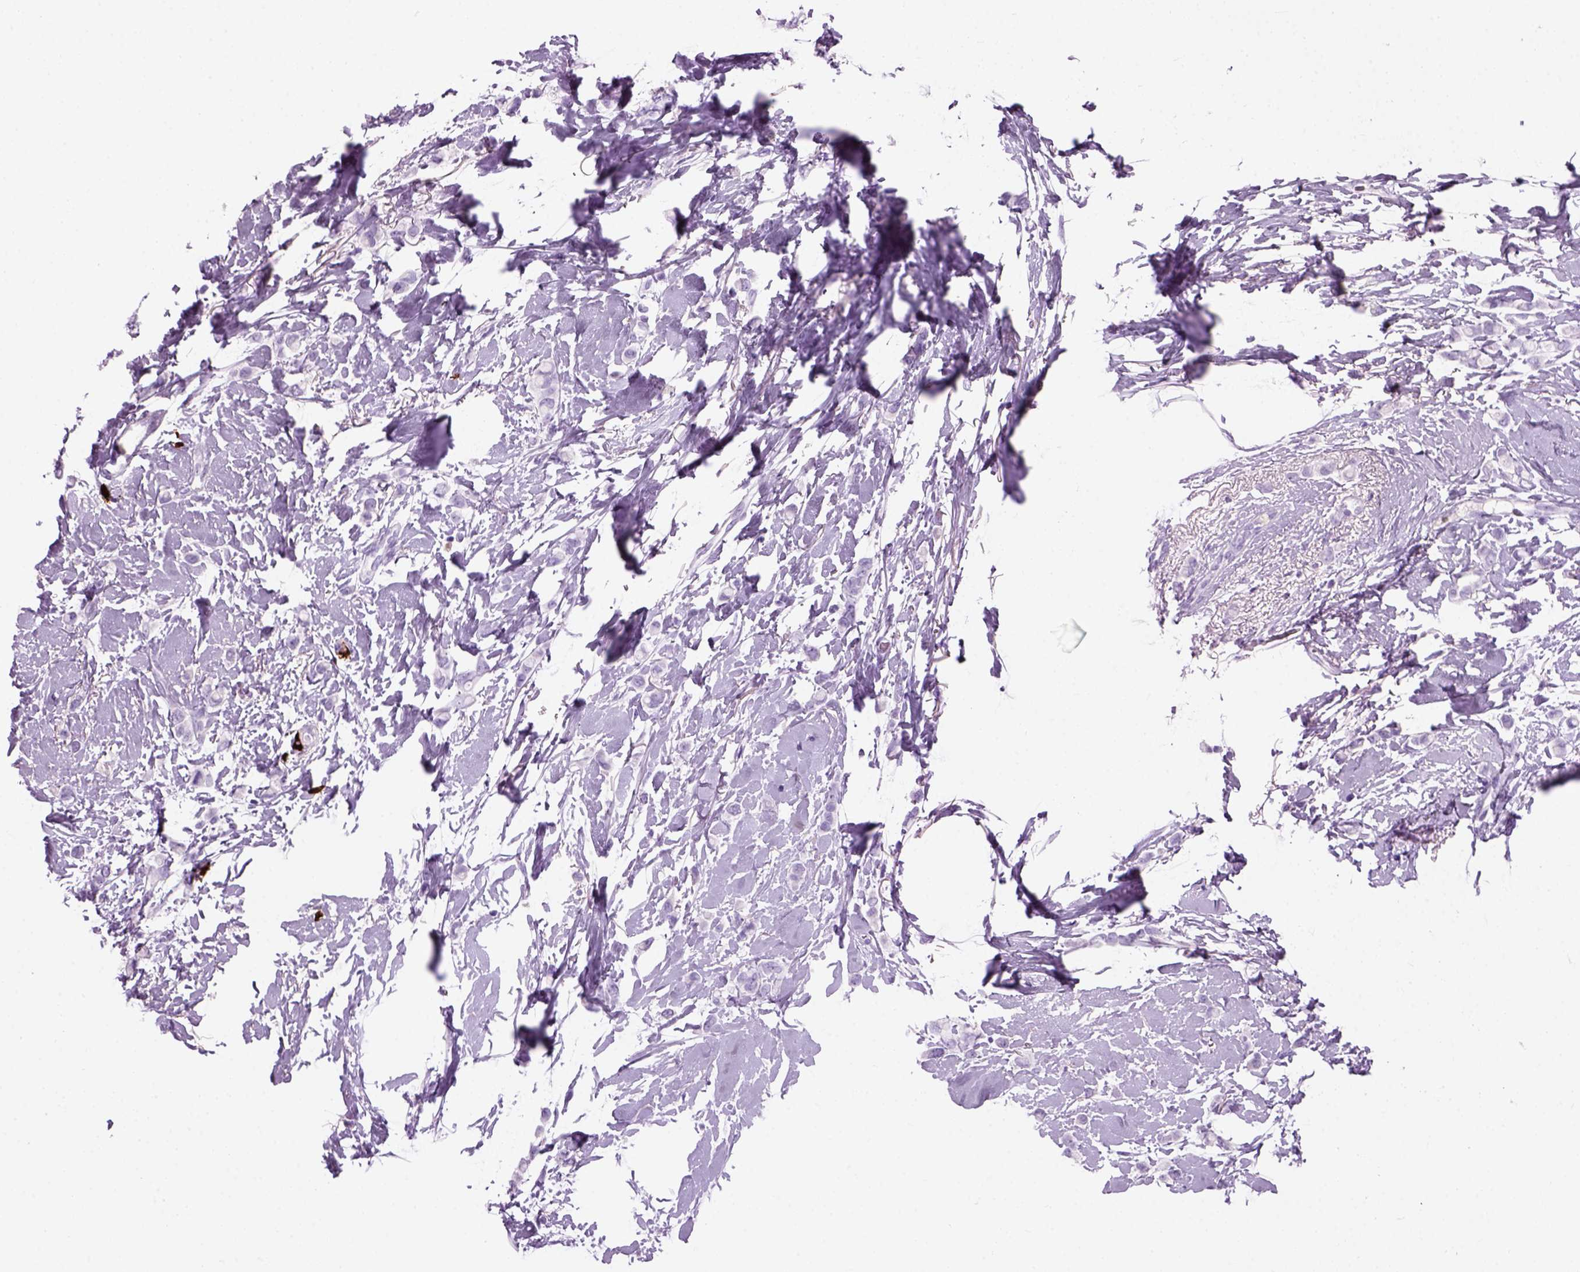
{"staining": {"intensity": "negative", "quantity": "none", "location": "none"}, "tissue": "breast cancer", "cell_type": "Tumor cells", "image_type": "cancer", "snomed": [{"axis": "morphology", "description": "Lobular carcinoma"}, {"axis": "topography", "description": "Breast"}], "caption": "This histopathology image is of breast cancer (lobular carcinoma) stained with immunohistochemistry (IHC) to label a protein in brown with the nuclei are counter-stained blue. There is no positivity in tumor cells.", "gene": "MZB1", "patient": {"sex": "female", "age": 66}}